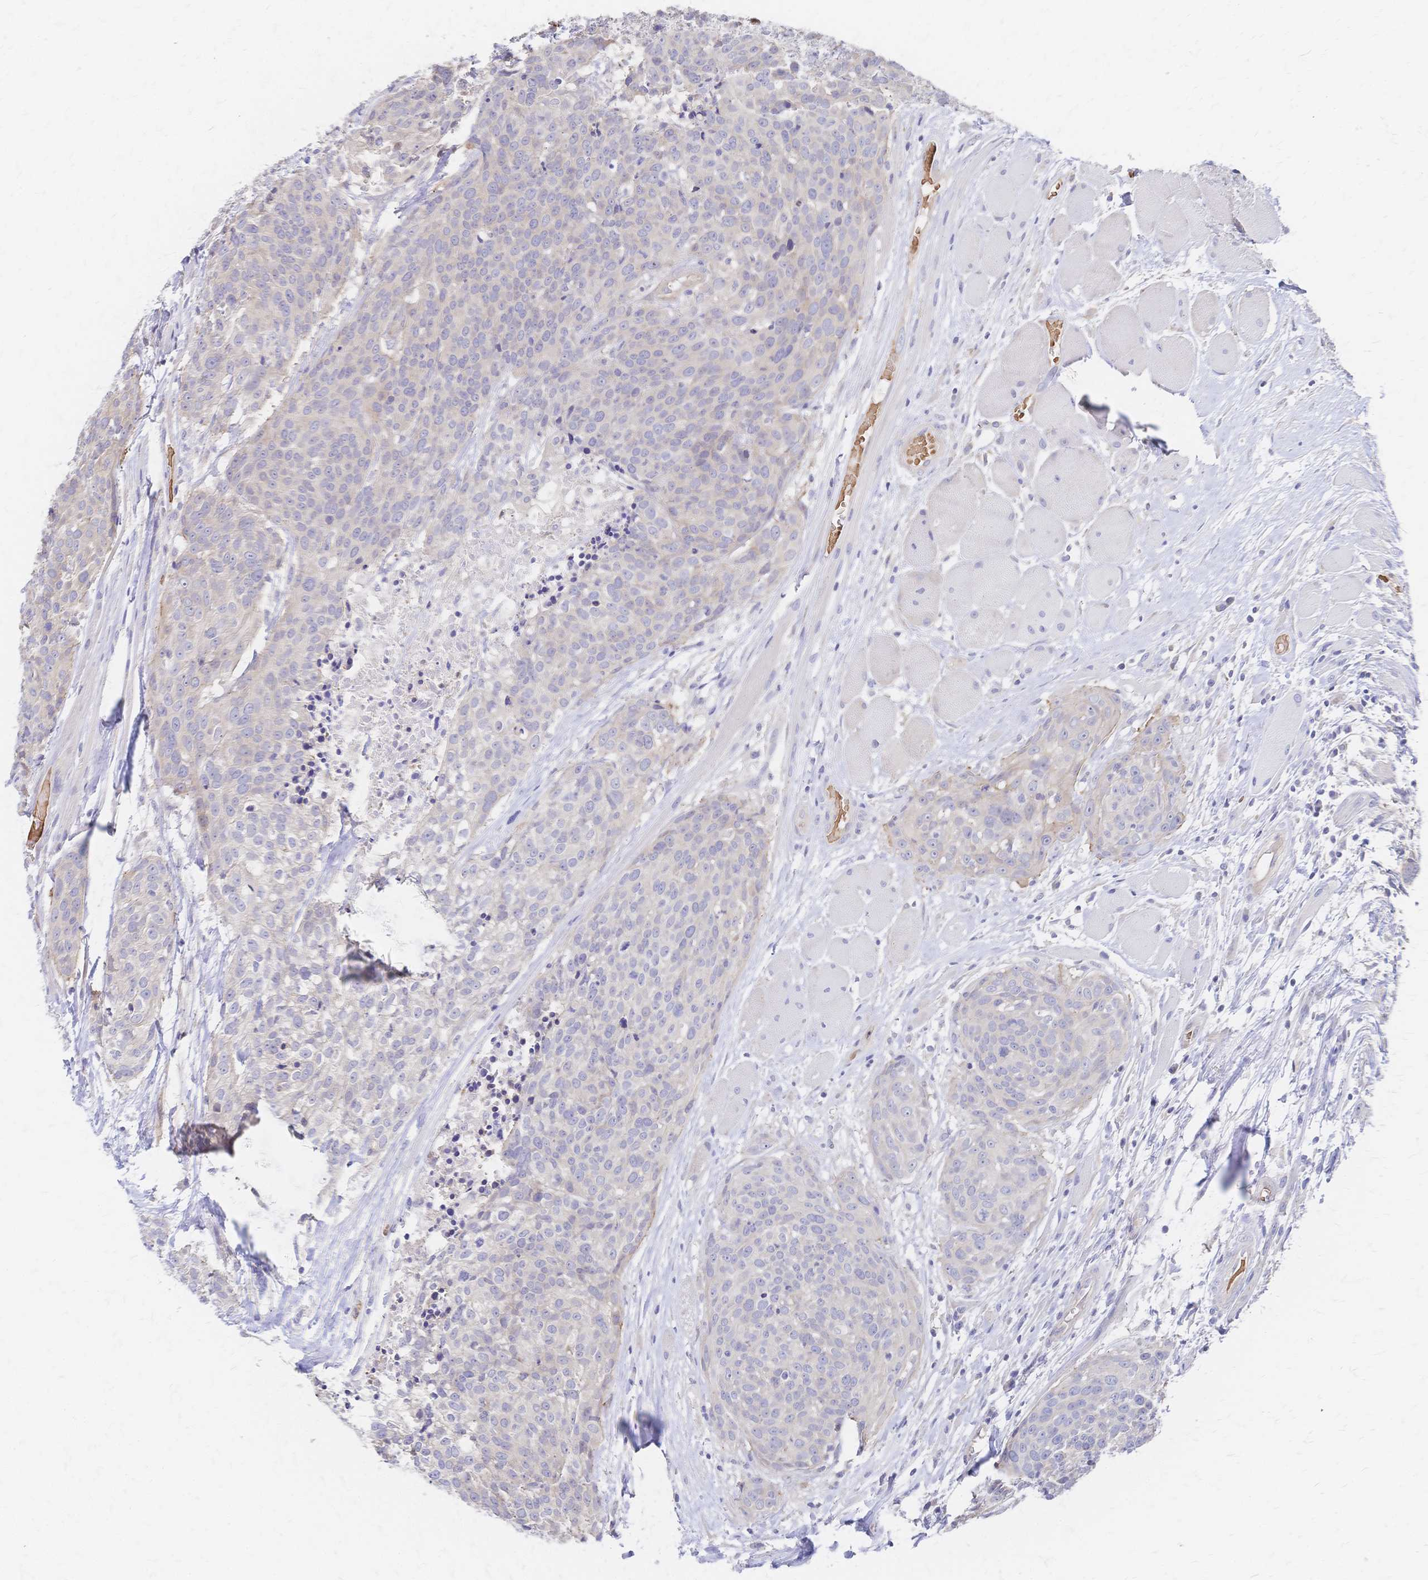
{"staining": {"intensity": "negative", "quantity": "none", "location": "none"}, "tissue": "head and neck cancer", "cell_type": "Tumor cells", "image_type": "cancer", "snomed": [{"axis": "morphology", "description": "Squamous cell carcinoma, NOS"}, {"axis": "topography", "description": "Oral tissue"}, {"axis": "topography", "description": "Head-Neck"}], "caption": "IHC photomicrograph of neoplastic tissue: squamous cell carcinoma (head and neck) stained with DAB shows no significant protein expression in tumor cells. Brightfield microscopy of immunohistochemistry (IHC) stained with DAB (3,3'-diaminobenzidine) (brown) and hematoxylin (blue), captured at high magnification.", "gene": "SLC5A1", "patient": {"sex": "male", "age": 64}}